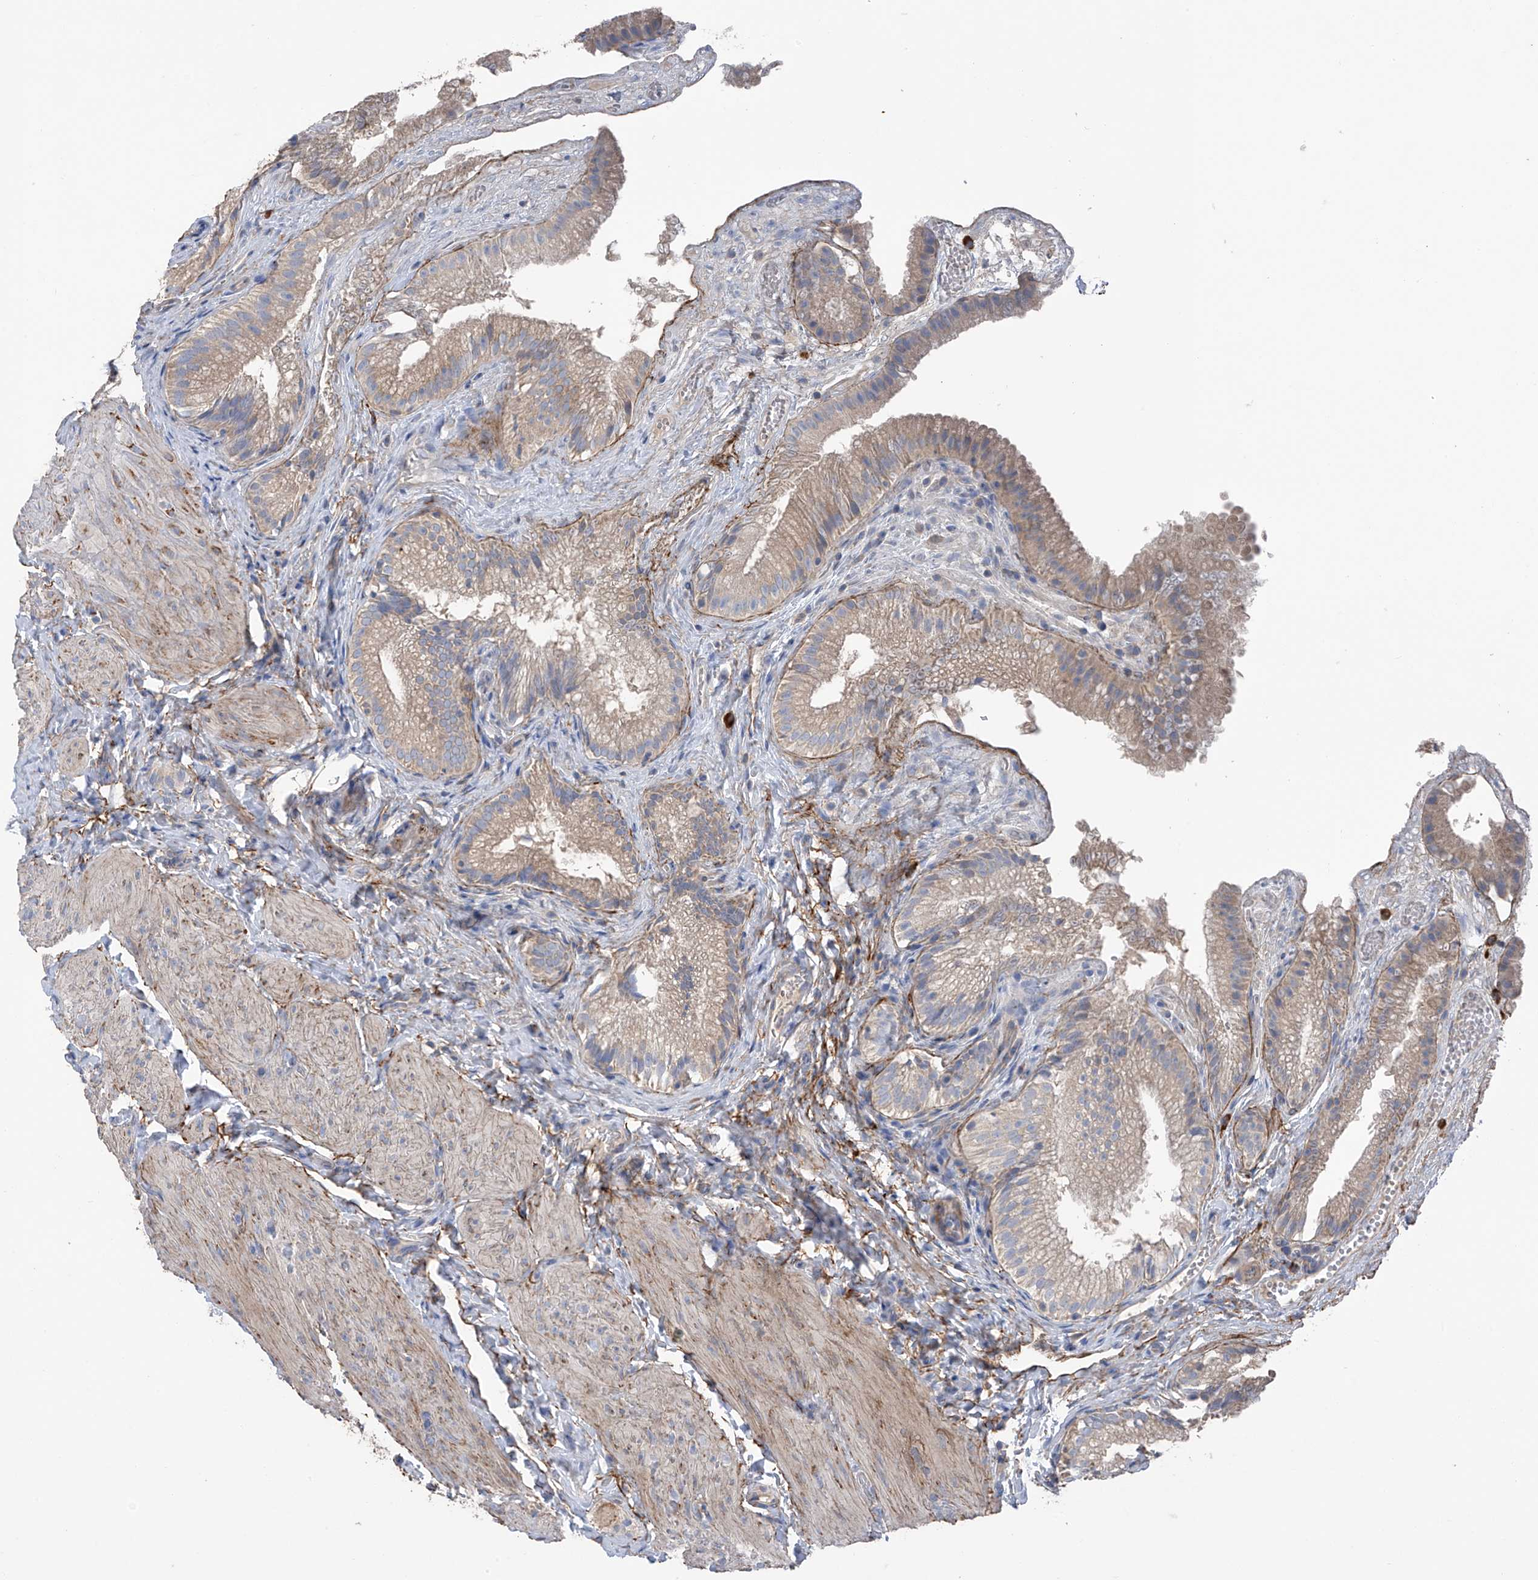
{"staining": {"intensity": "weak", "quantity": ">75%", "location": "cytoplasmic/membranous"}, "tissue": "gallbladder", "cell_type": "Glandular cells", "image_type": "normal", "snomed": [{"axis": "morphology", "description": "Normal tissue, NOS"}, {"axis": "topography", "description": "Gallbladder"}], "caption": "This micrograph displays unremarkable gallbladder stained with immunohistochemistry to label a protein in brown. The cytoplasmic/membranous of glandular cells show weak positivity for the protein. Nuclei are counter-stained blue.", "gene": "GALNTL6", "patient": {"sex": "female", "age": 30}}